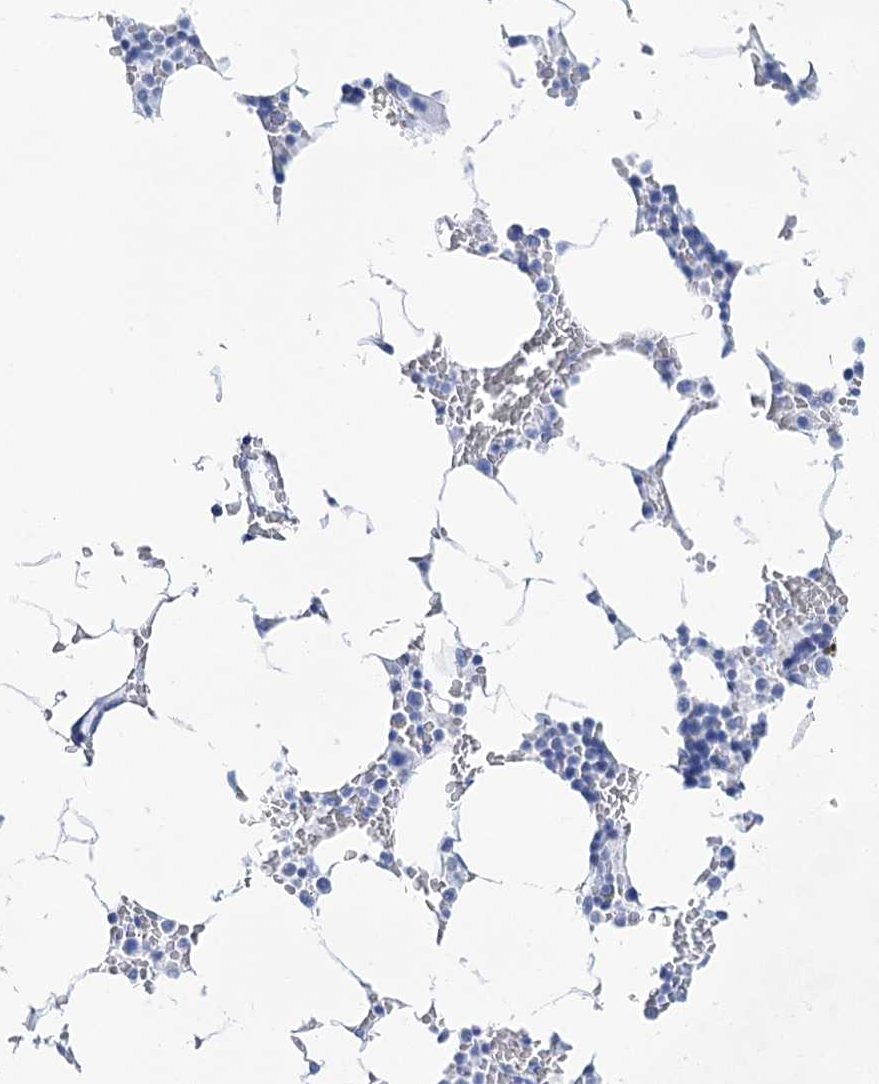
{"staining": {"intensity": "negative", "quantity": "none", "location": "none"}, "tissue": "bone marrow", "cell_type": "Hematopoietic cells", "image_type": "normal", "snomed": [{"axis": "morphology", "description": "Normal tissue, NOS"}, {"axis": "topography", "description": "Bone marrow"}], "caption": "DAB immunohistochemical staining of normal bone marrow exhibits no significant expression in hematopoietic cells. The staining is performed using DAB brown chromogen with nuclei counter-stained in using hematoxylin.", "gene": "LALBA", "patient": {"sex": "male", "age": 70}}